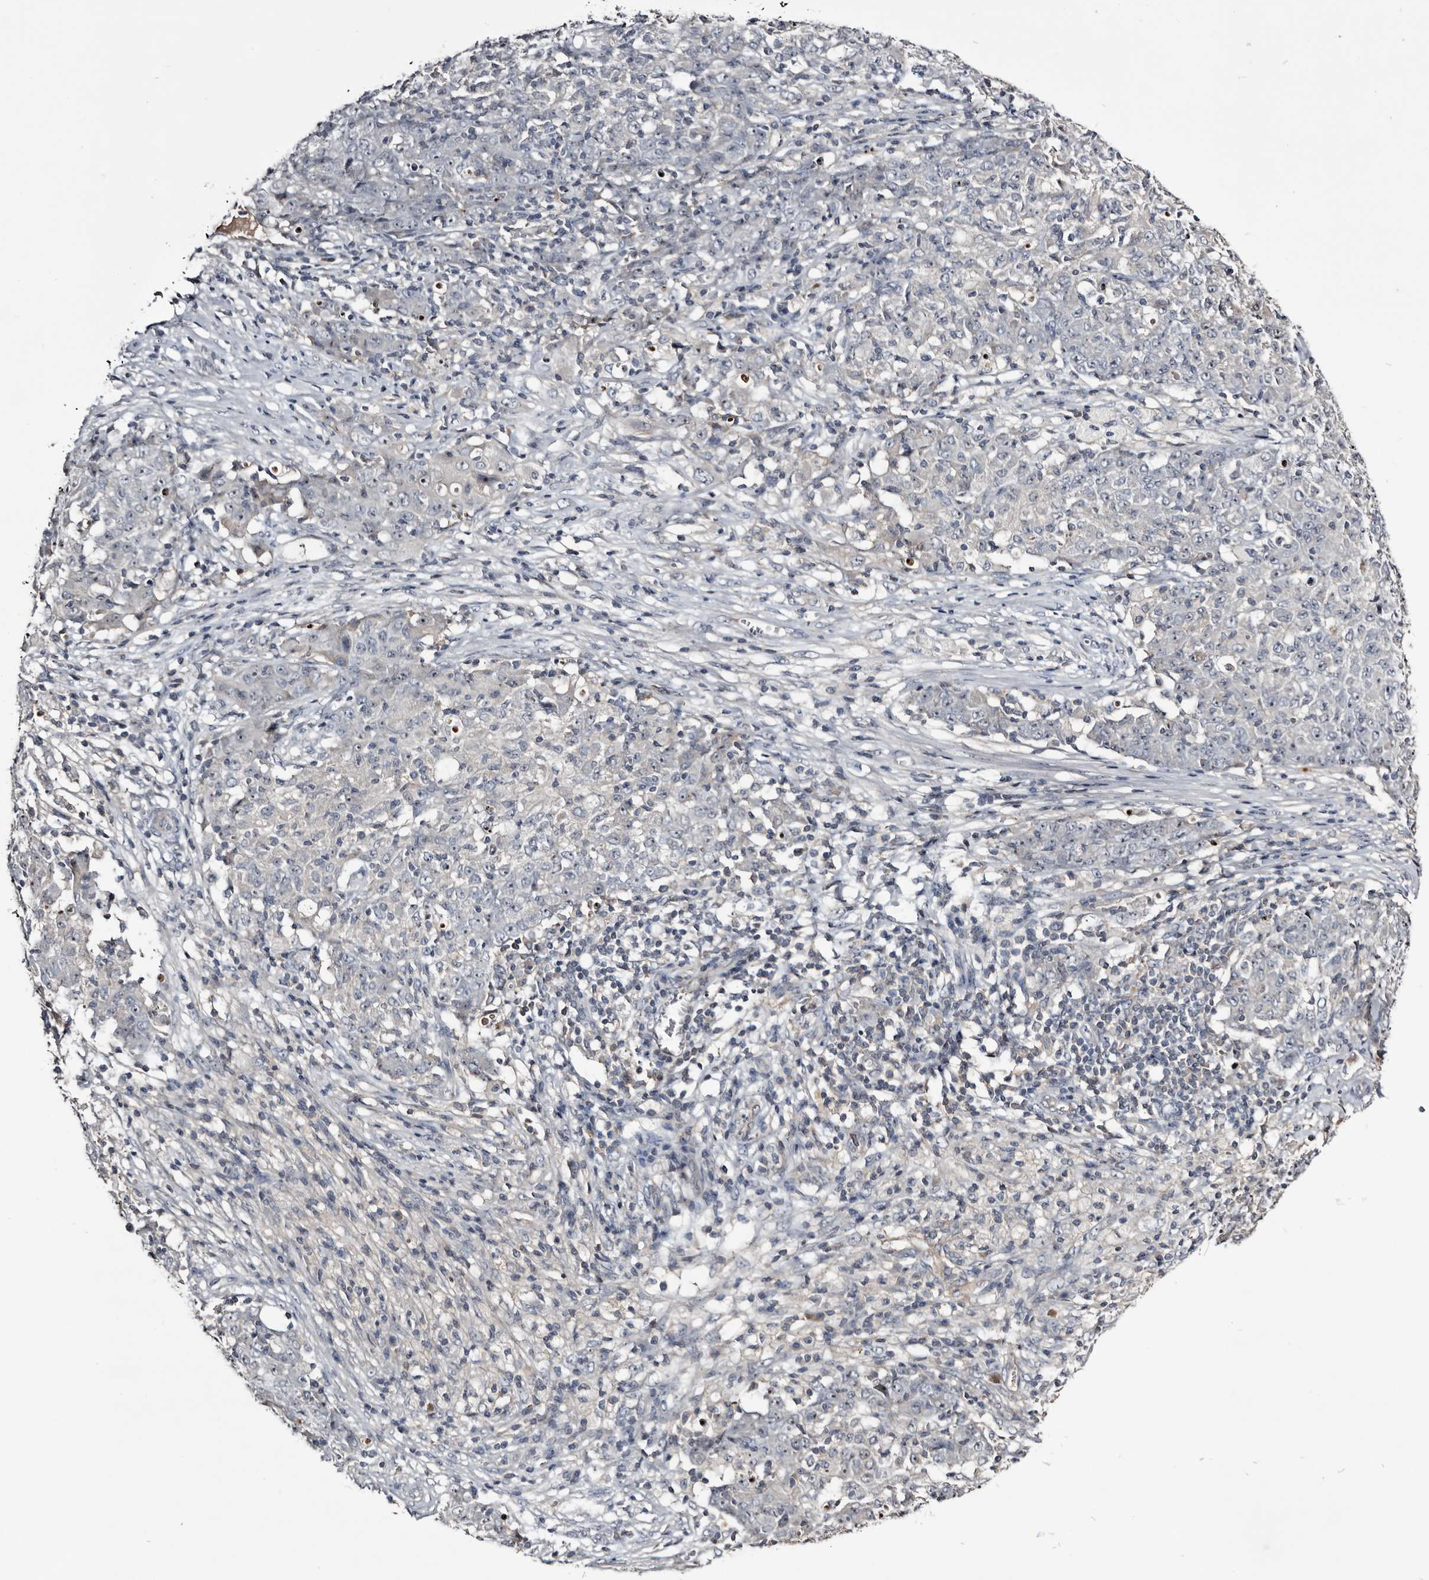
{"staining": {"intensity": "negative", "quantity": "none", "location": "none"}, "tissue": "ovarian cancer", "cell_type": "Tumor cells", "image_type": "cancer", "snomed": [{"axis": "morphology", "description": "Carcinoma, endometroid"}, {"axis": "topography", "description": "Ovary"}], "caption": "Human ovarian endometroid carcinoma stained for a protein using immunohistochemistry exhibits no staining in tumor cells.", "gene": "TTC39A", "patient": {"sex": "female", "age": 42}}